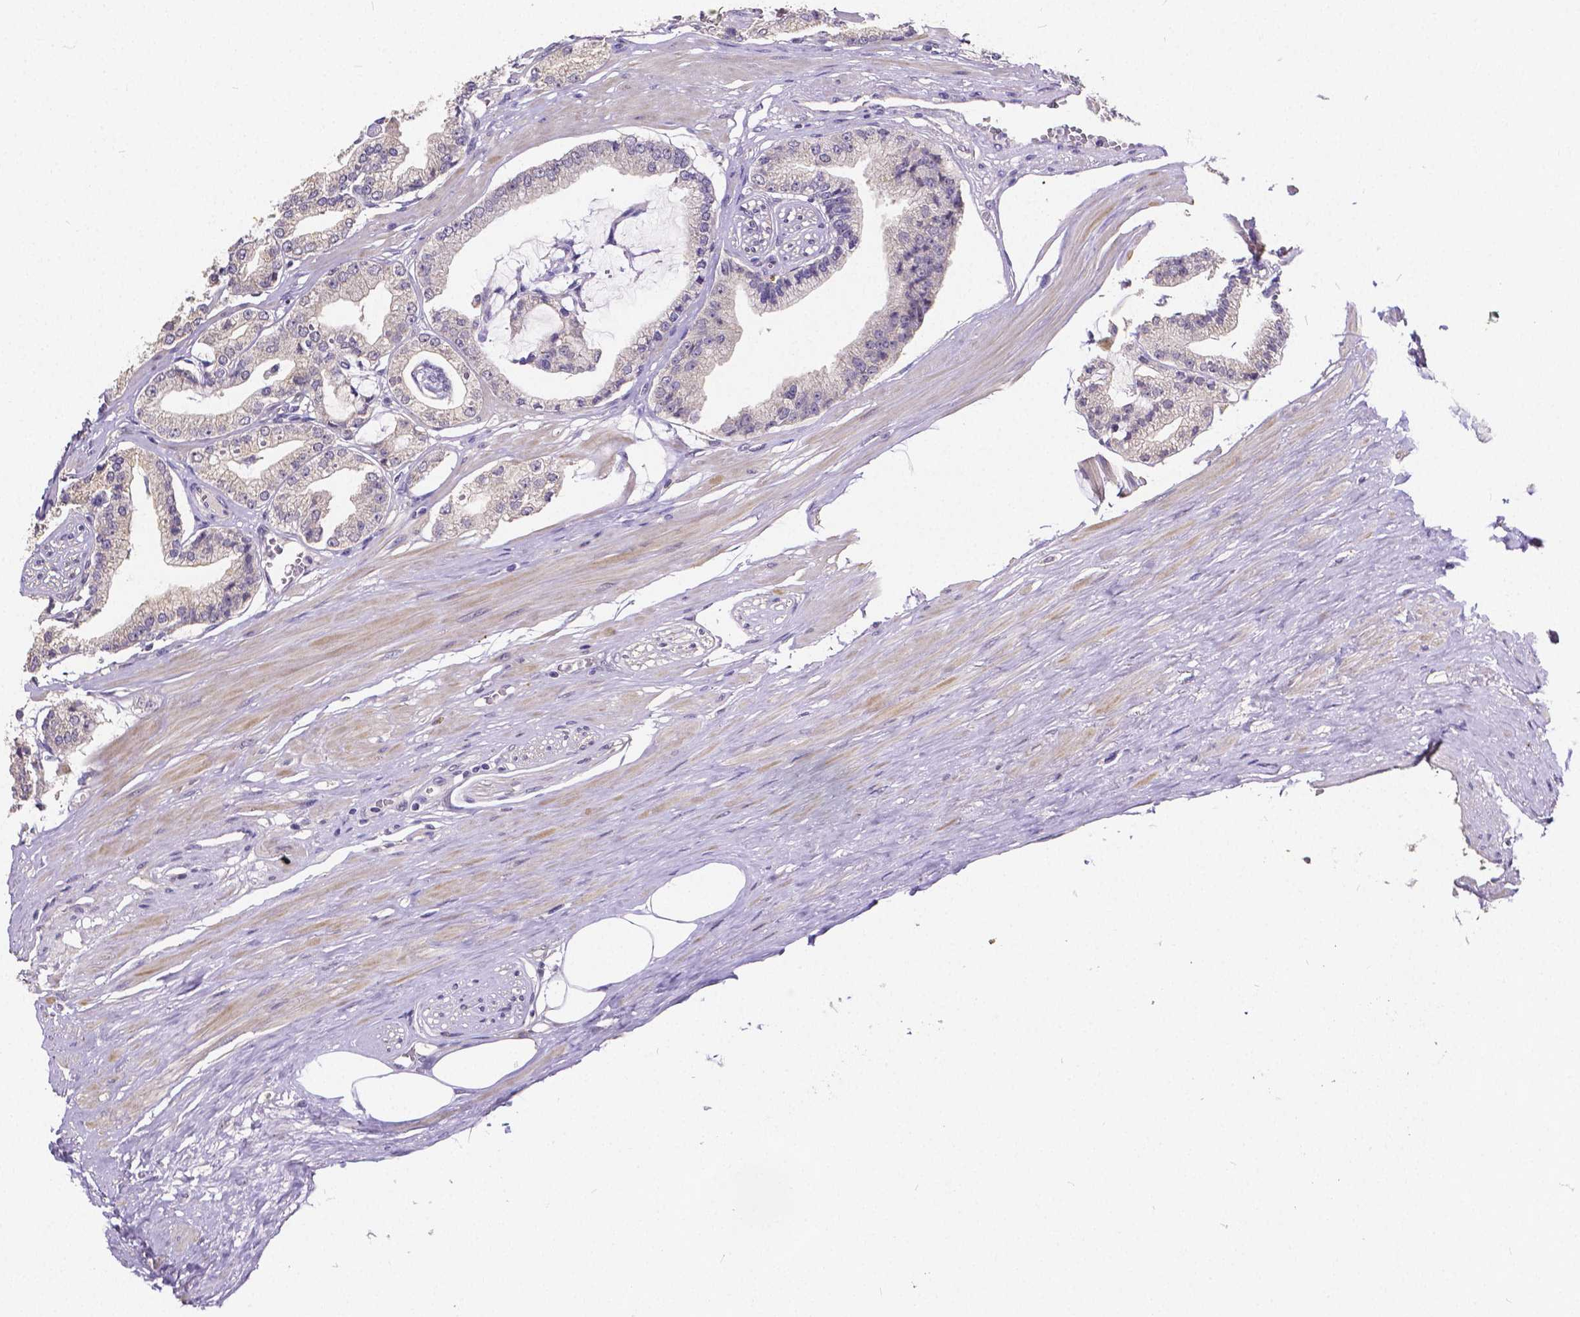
{"staining": {"intensity": "negative", "quantity": "none", "location": "none"}, "tissue": "prostate cancer", "cell_type": "Tumor cells", "image_type": "cancer", "snomed": [{"axis": "morphology", "description": "Adenocarcinoma, High grade"}, {"axis": "topography", "description": "Prostate"}], "caption": "DAB (3,3'-diaminobenzidine) immunohistochemical staining of prostate cancer demonstrates no significant staining in tumor cells.", "gene": "CTNNA2", "patient": {"sex": "male", "age": 71}}